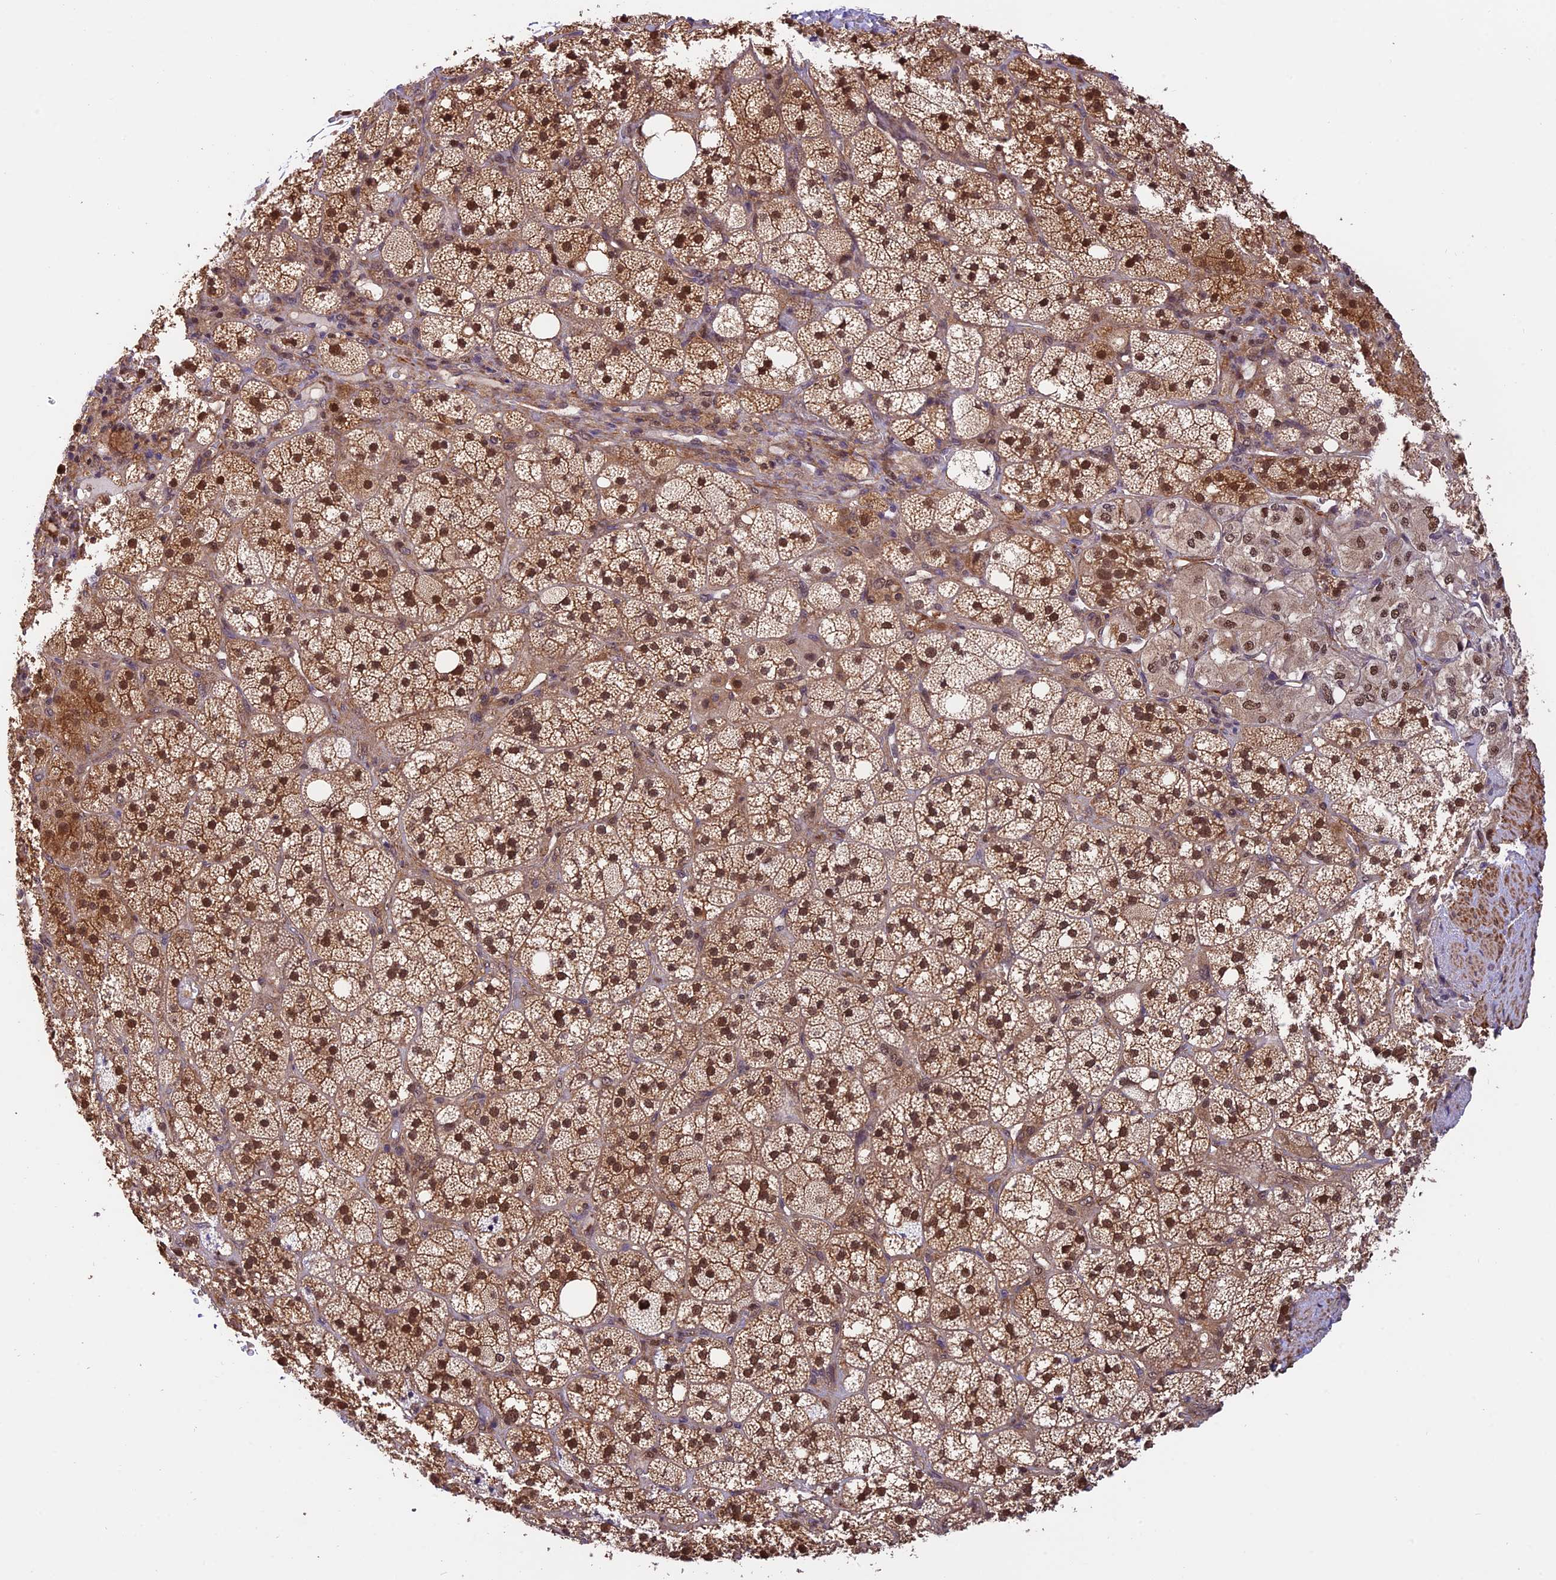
{"staining": {"intensity": "moderate", "quantity": ">75%", "location": "cytoplasmic/membranous,nuclear"}, "tissue": "adrenal gland", "cell_type": "Glandular cells", "image_type": "normal", "snomed": [{"axis": "morphology", "description": "Normal tissue, NOS"}, {"axis": "topography", "description": "Adrenal gland"}], "caption": "Adrenal gland stained with a brown dye demonstrates moderate cytoplasmic/membranous,nuclear positive staining in about >75% of glandular cells.", "gene": "PSMB3", "patient": {"sex": "male", "age": 61}}